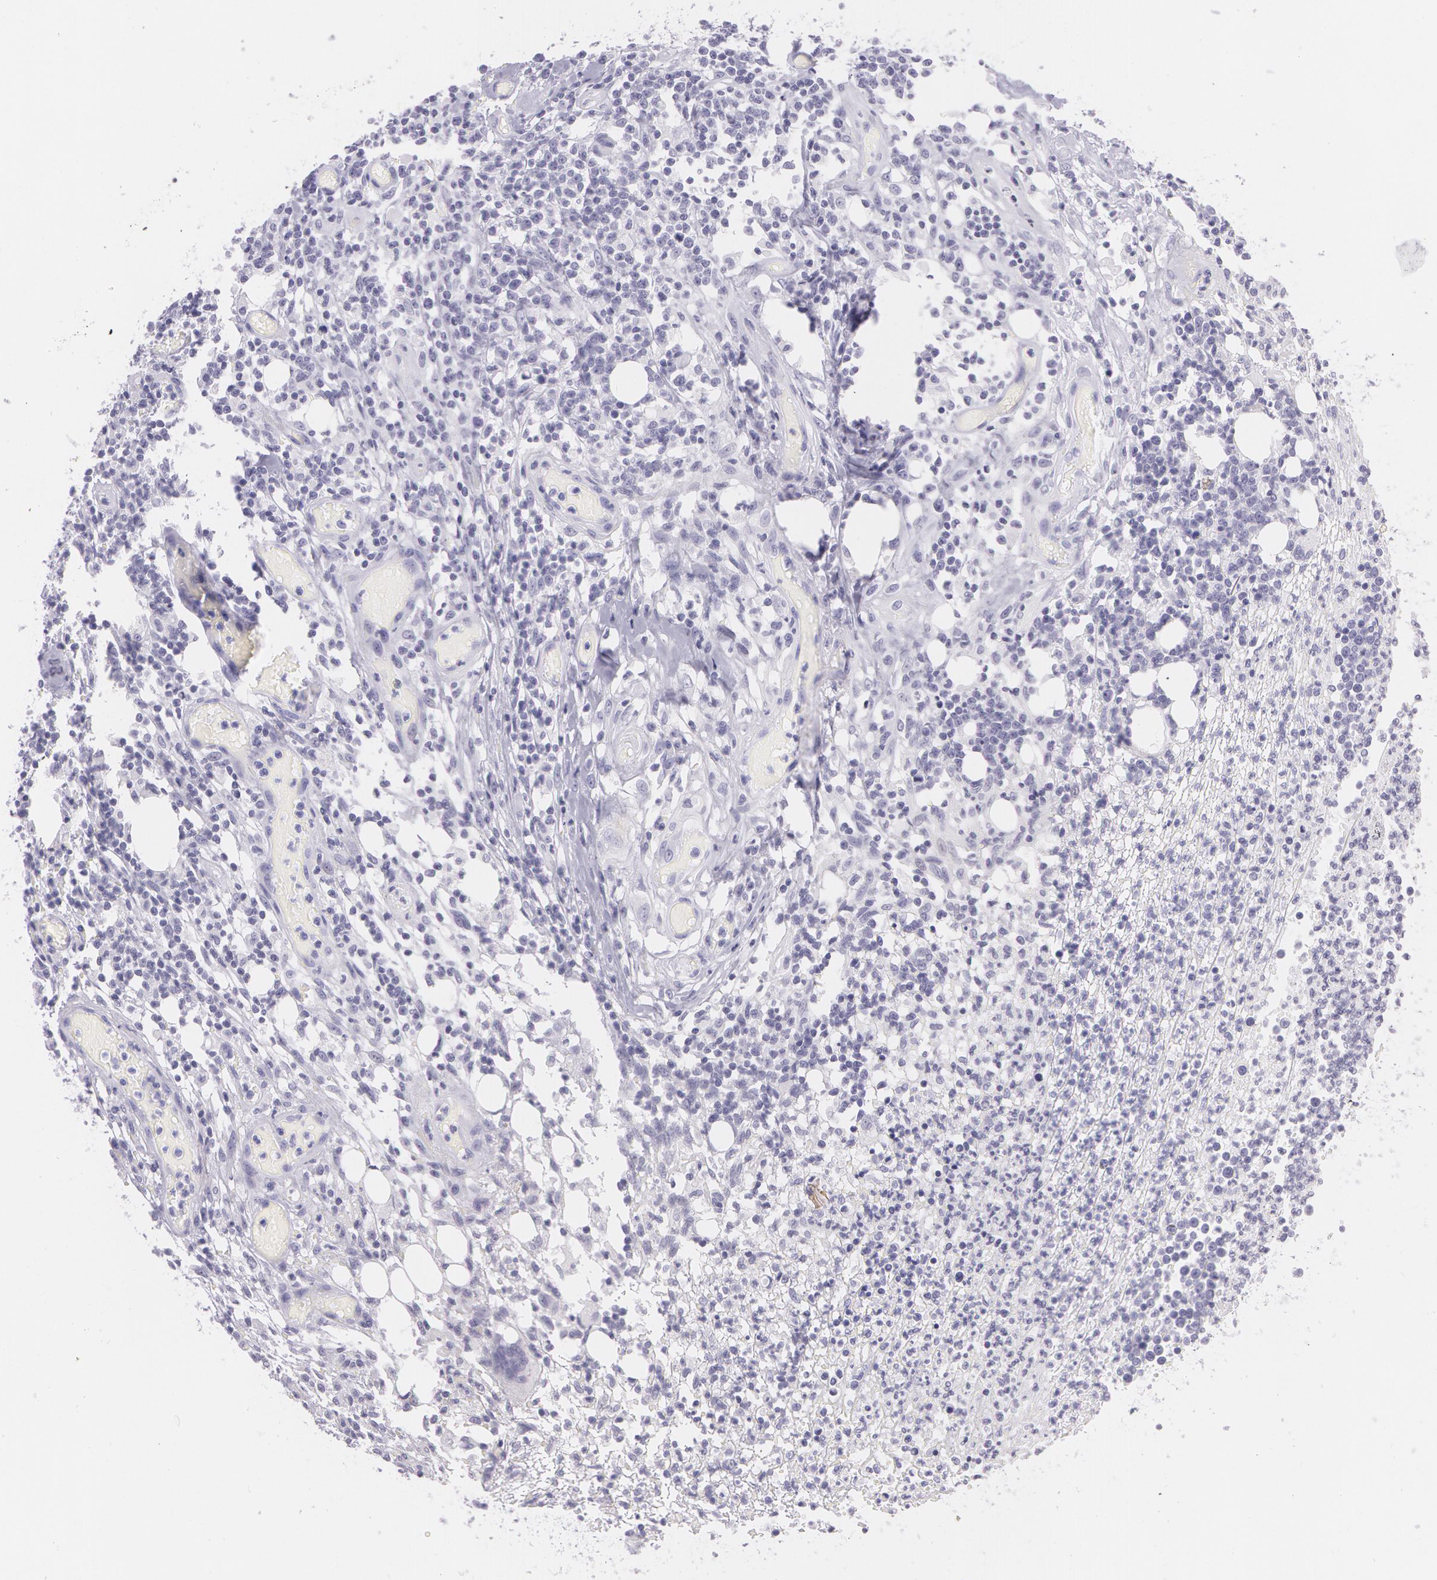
{"staining": {"intensity": "negative", "quantity": "none", "location": "none"}, "tissue": "lymphoma", "cell_type": "Tumor cells", "image_type": "cancer", "snomed": [{"axis": "morphology", "description": "Malignant lymphoma, non-Hodgkin's type, High grade"}, {"axis": "topography", "description": "Colon"}], "caption": "Immunohistochemistry (IHC) of human malignant lymphoma, non-Hodgkin's type (high-grade) reveals no expression in tumor cells. (DAB immunohistochemistry (IHC) with hematoxylin counter stain).", "gene": "SNCG", "patient": {"sex": "male", "age": 82}}